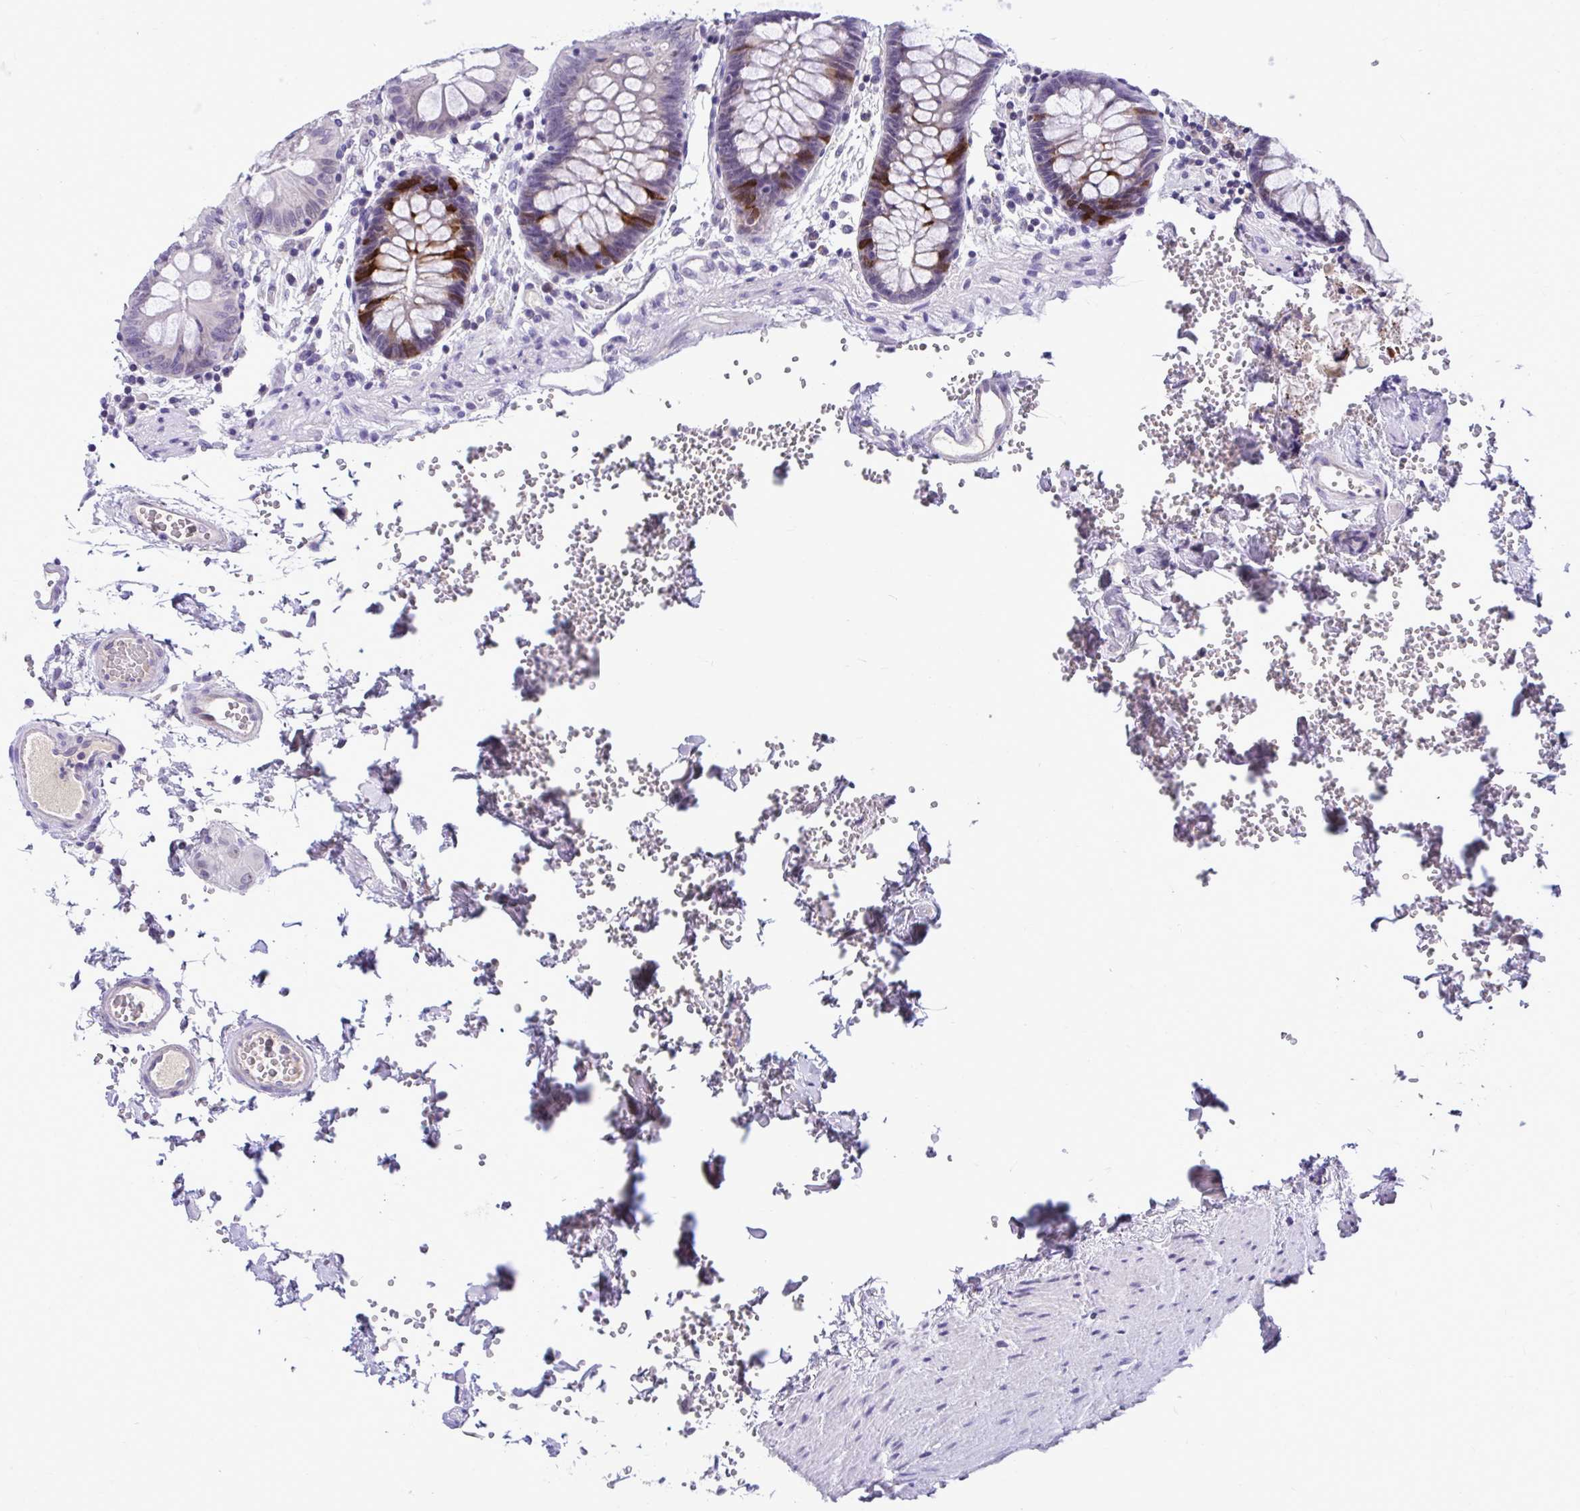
{"staining": {"intensity": "negative", "quantity": "none", "location": "none"}, "tissue": "colon", "cell_type": "Endothelial cells", "image_type": "normal", "snomed": [{"axis": "morphology", "description": "Normal tissue, NOS"}, {"axis": "topography", "description": "Colon"}], "caption": "A high-resolution image shows IHC staining of benign colon, which demonstrates no significant staining in endothelial cells.", "gene": "CDC20", "patient": {"sex": "male", "age": 84}}